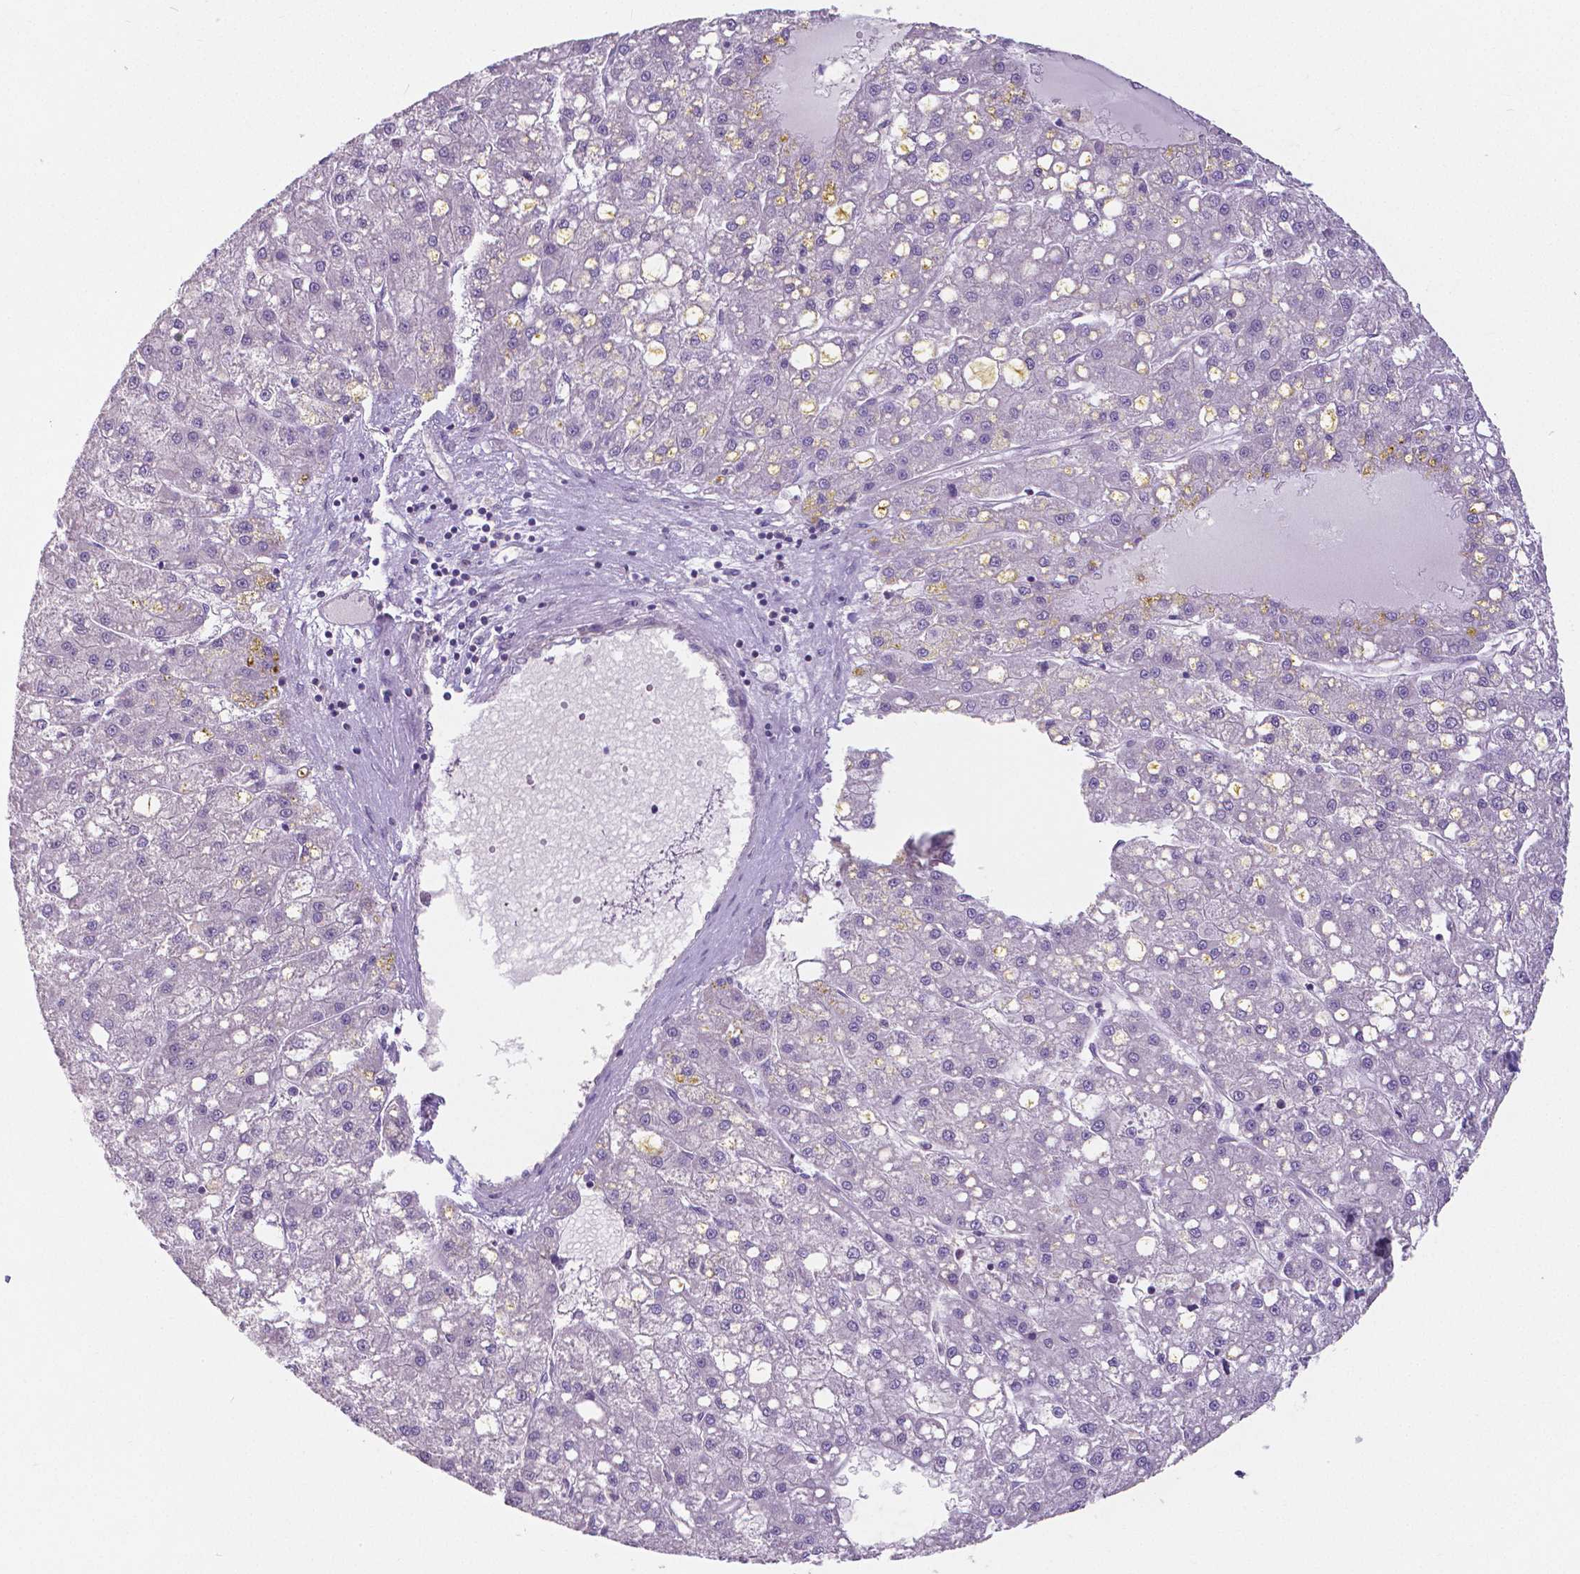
{"staining": {"intensity": "negative", "quantity": "none", "location": "none"}, "tissue": "liver cancer", "cell_type": "Tumor cells", "image_type": "cancer", "snomed": [{"axis": "morphology", "description": "Carcinoma, Hepatocellular, NOS"}, {"axis": "topography", "description": "Liver"}], "caption": "Liver hepatocellular carcinoma was stained to show a protein in brown. There is no significant staining in tumor cells. (DAB immunohistochemistry, high magnification).", "gene": "CRMP1", "patient": {"sex": "male", "age": 67}}